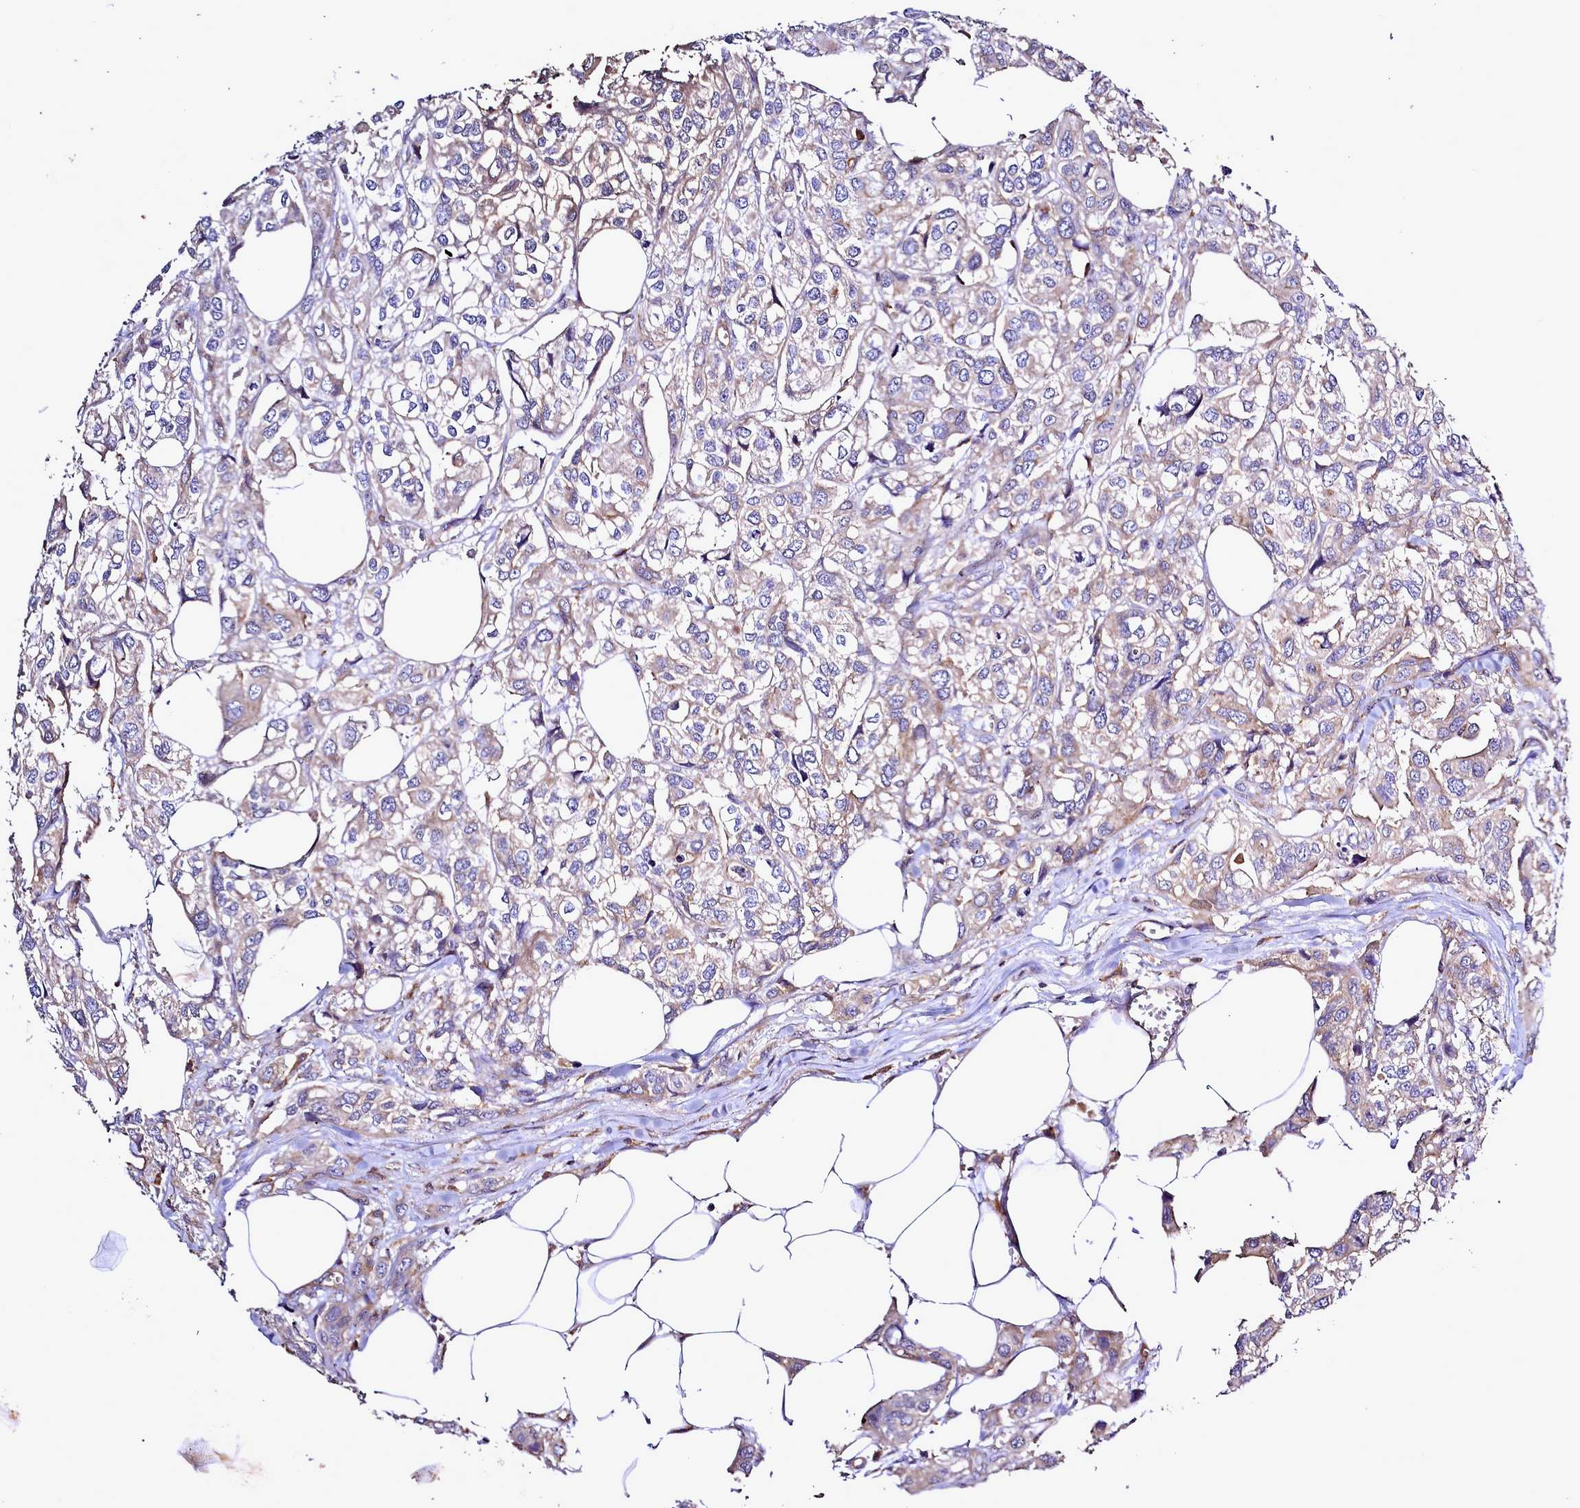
{"staining": {"intensity": "weak", "quantity": "25%-75%", "location": "cytoplasmic/membranous"}, "tissue": "urothelial cancer", "cell_type": "Tumor cells", "image_type": "cancer", "snomed": [{"axis": "morphology", "description": "Urothelial carcinoma, High grade"}, {"axis": "topography", "description": "Urinary bladder"}], "caption": "Immunohistochemistry (IHC) (DAB) staining of human urothelial cancer exhibits weak cytoplasmic/membranous protein expression in about 25%-75% of tumor cells.", "gene": "NCKAP1L", "patient": {"sex": "male", "age": 67}}